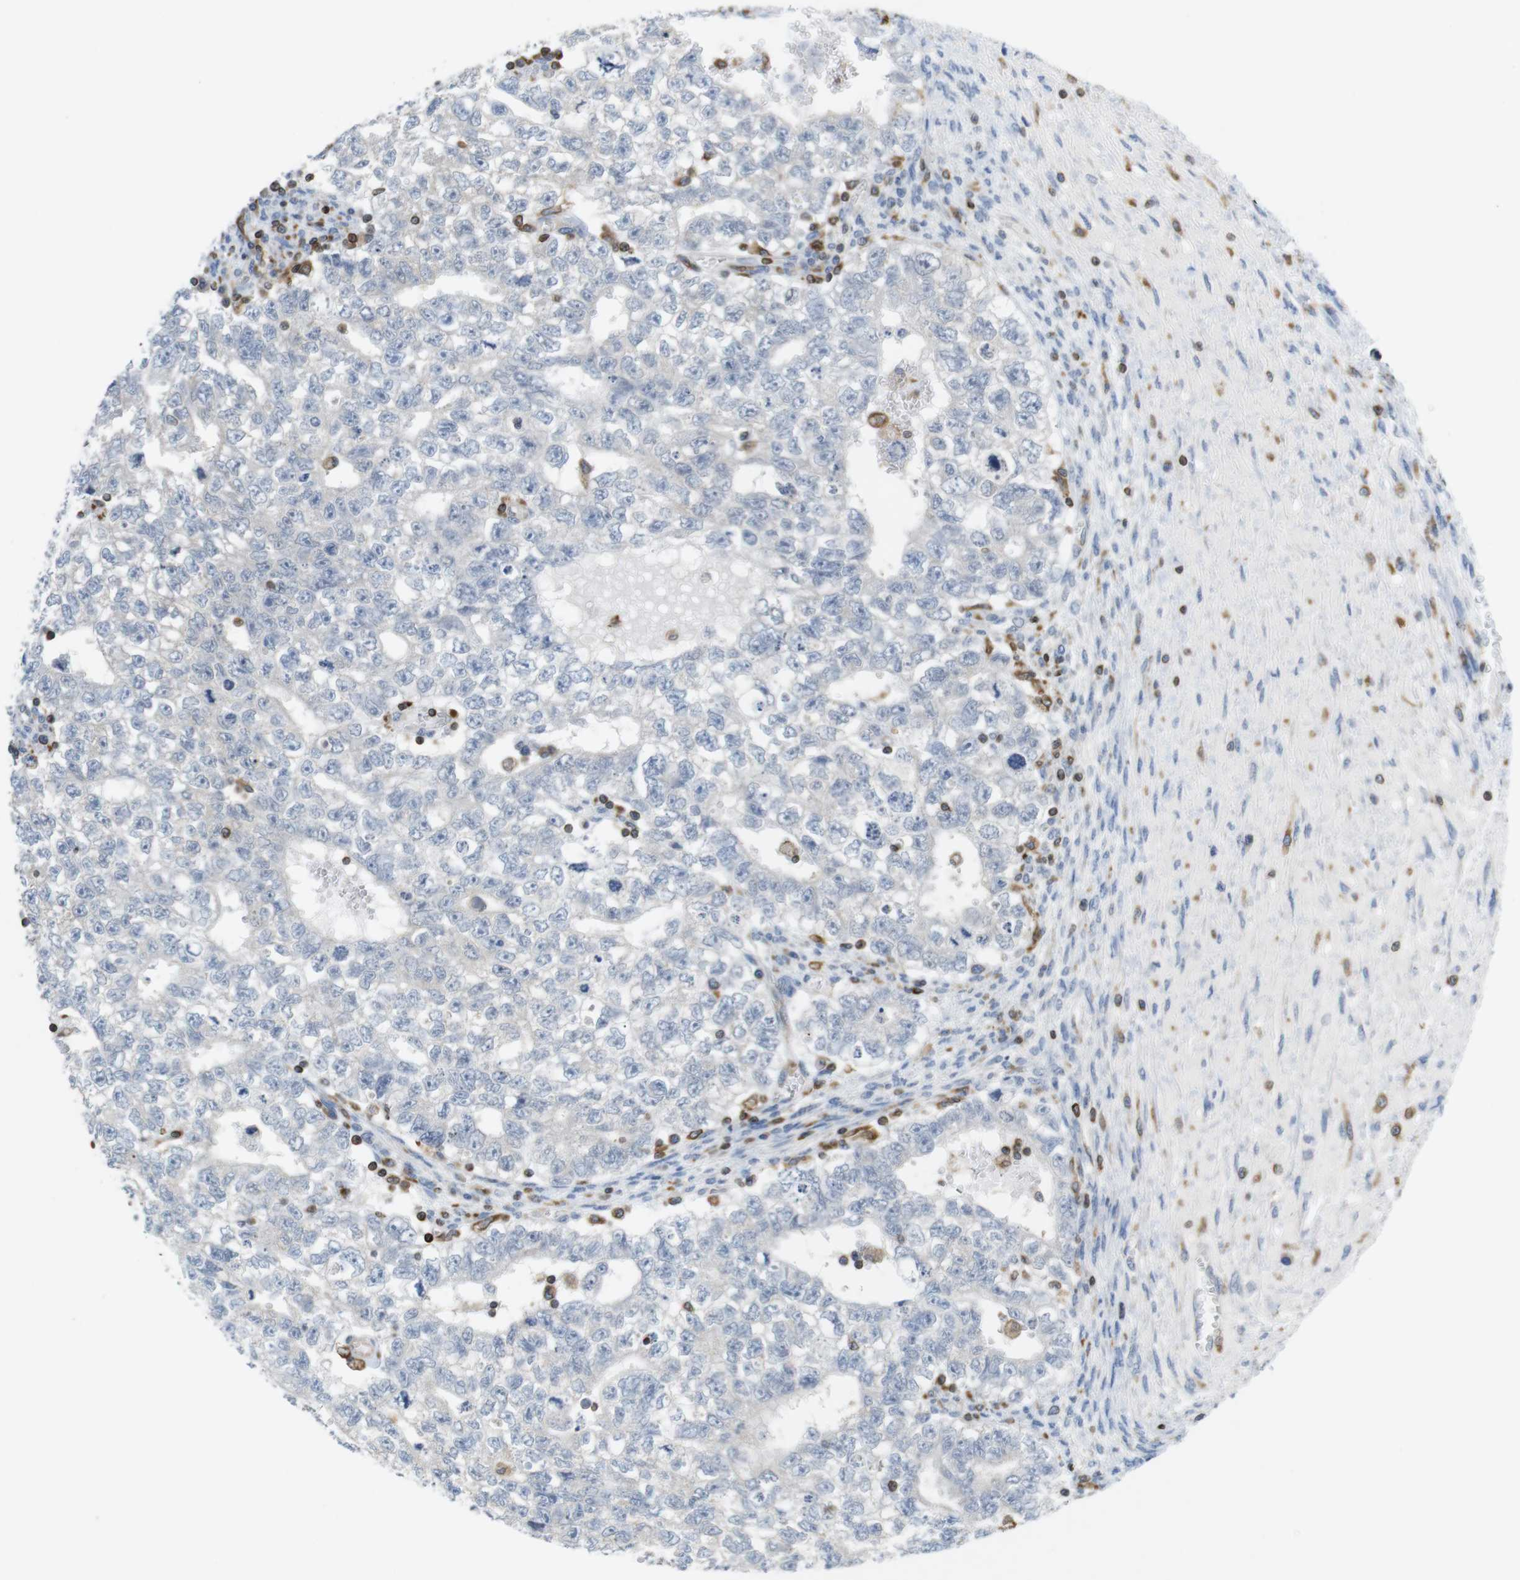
{"staining": {"intensity": "negative", "quantity": "none", "location": "none"}, "tissue": "testis cancer", "cell_type": "Tumor cells", "image_type": "cancer", "snomed": [{"axis": "morphology", "description": "Seminoma, NOS"}, {"axis": "morphology", "description": "Carcinoma, Embryonal, NOS"}, {"axis": "topography", "description": "Testis"}], "caption": "Image shows no significant protein positivity in tumor cells of testis embryonal carcinoma. The staining was performed using DAB to visualize the protein expression in brown, while the nuclei were stained in blue with hematoxylin (Magnification: 20x).", "gene": "ARL6IP5", "patient": {"sex": "male", "age": 38}}